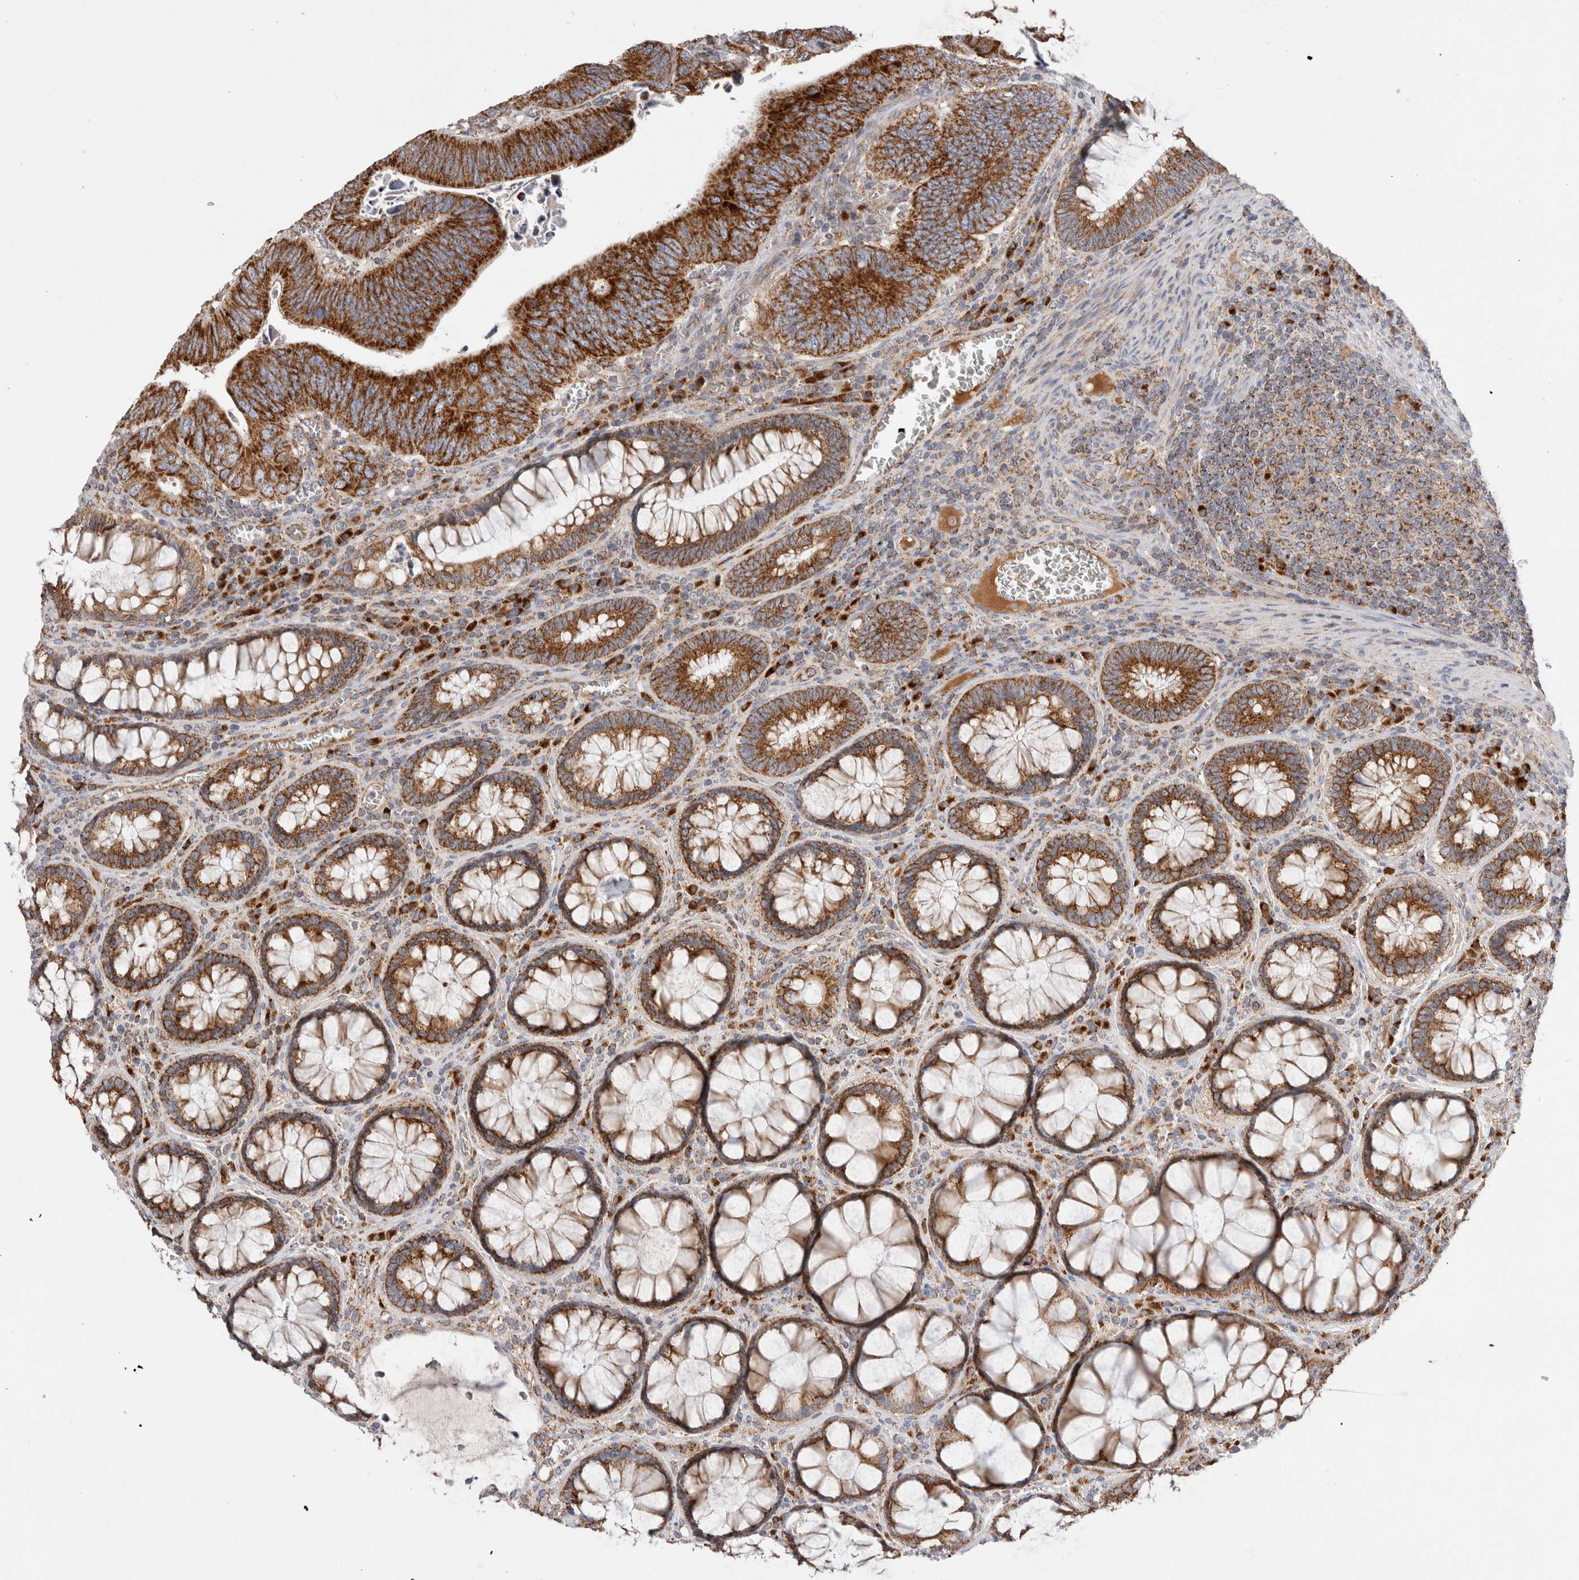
{"staining": {"intensity": "strong", "quantity": ">75%", "location": "cytoplasmic/membranous"}, "tissue": "colorectal cancer", "cell_type": "Tumor cells", "image_type": "cancer", "snomed": [{"axis": "morphology", "description": "Inflammation, NOS"}, {"axis": "morphology", "description": "Adenocarcinoma, NOS"}, {"axis": "topography", "description": "Colon"}], "caption": "High-magnification brightfield microscopy of colorectal cancer (adenocarcinoma) stained with DAB (3,3'-diaminobenzidine) (brown) and counterstained with hematoxylin (blue). tumor cells exhibit strong cytoplasmic/membranous expression is present in approximately>75% of cells.", "gene": "IARS2", "patient": {"sex": "male", "age": 72}}